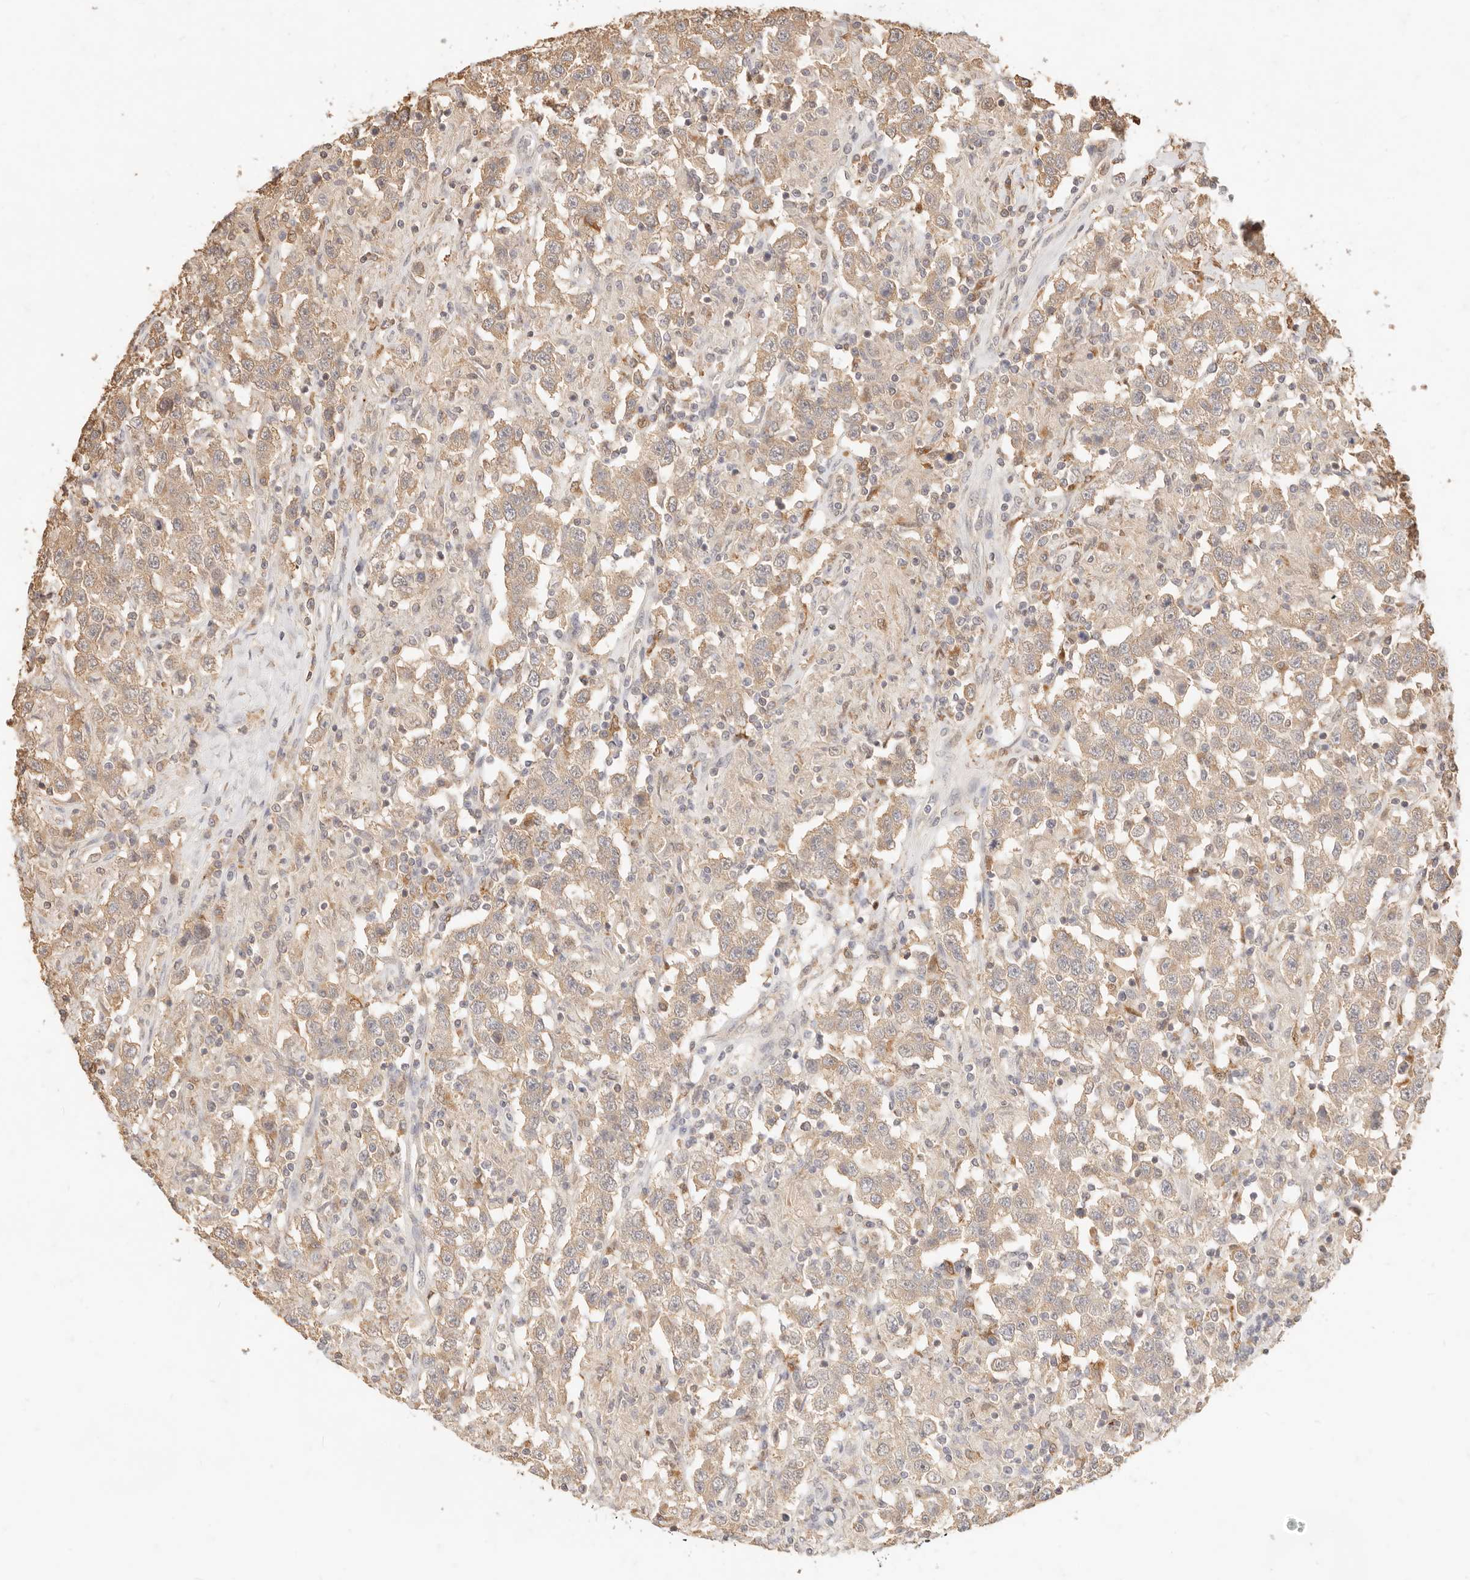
{"staining": {"intensity": "weak", "quantity": ">75%", "location": "cytoplasmic/membranous"}, "tissue": "testis cancer", "cell_type": "Tumor cells", "image_type": "cancer", "snomed": [{"axis": "morphology", "description": "Seminoma, NOS"}, {"axis": "topography", "description": "Testis"}], "caption": "Immunohistochemical staining of testis cancer reveals weak cytoplasmic/membranous protein positivity in approximately >75% of tumor cells. The staining was performed using DAB (3,3'-diaminobenzidine), with brown indicating positive protein expression. Nuclei are stained blue with hematoxylin.", "gene": "TMTC2", "patient": {"sex": "male", "age": 41}}